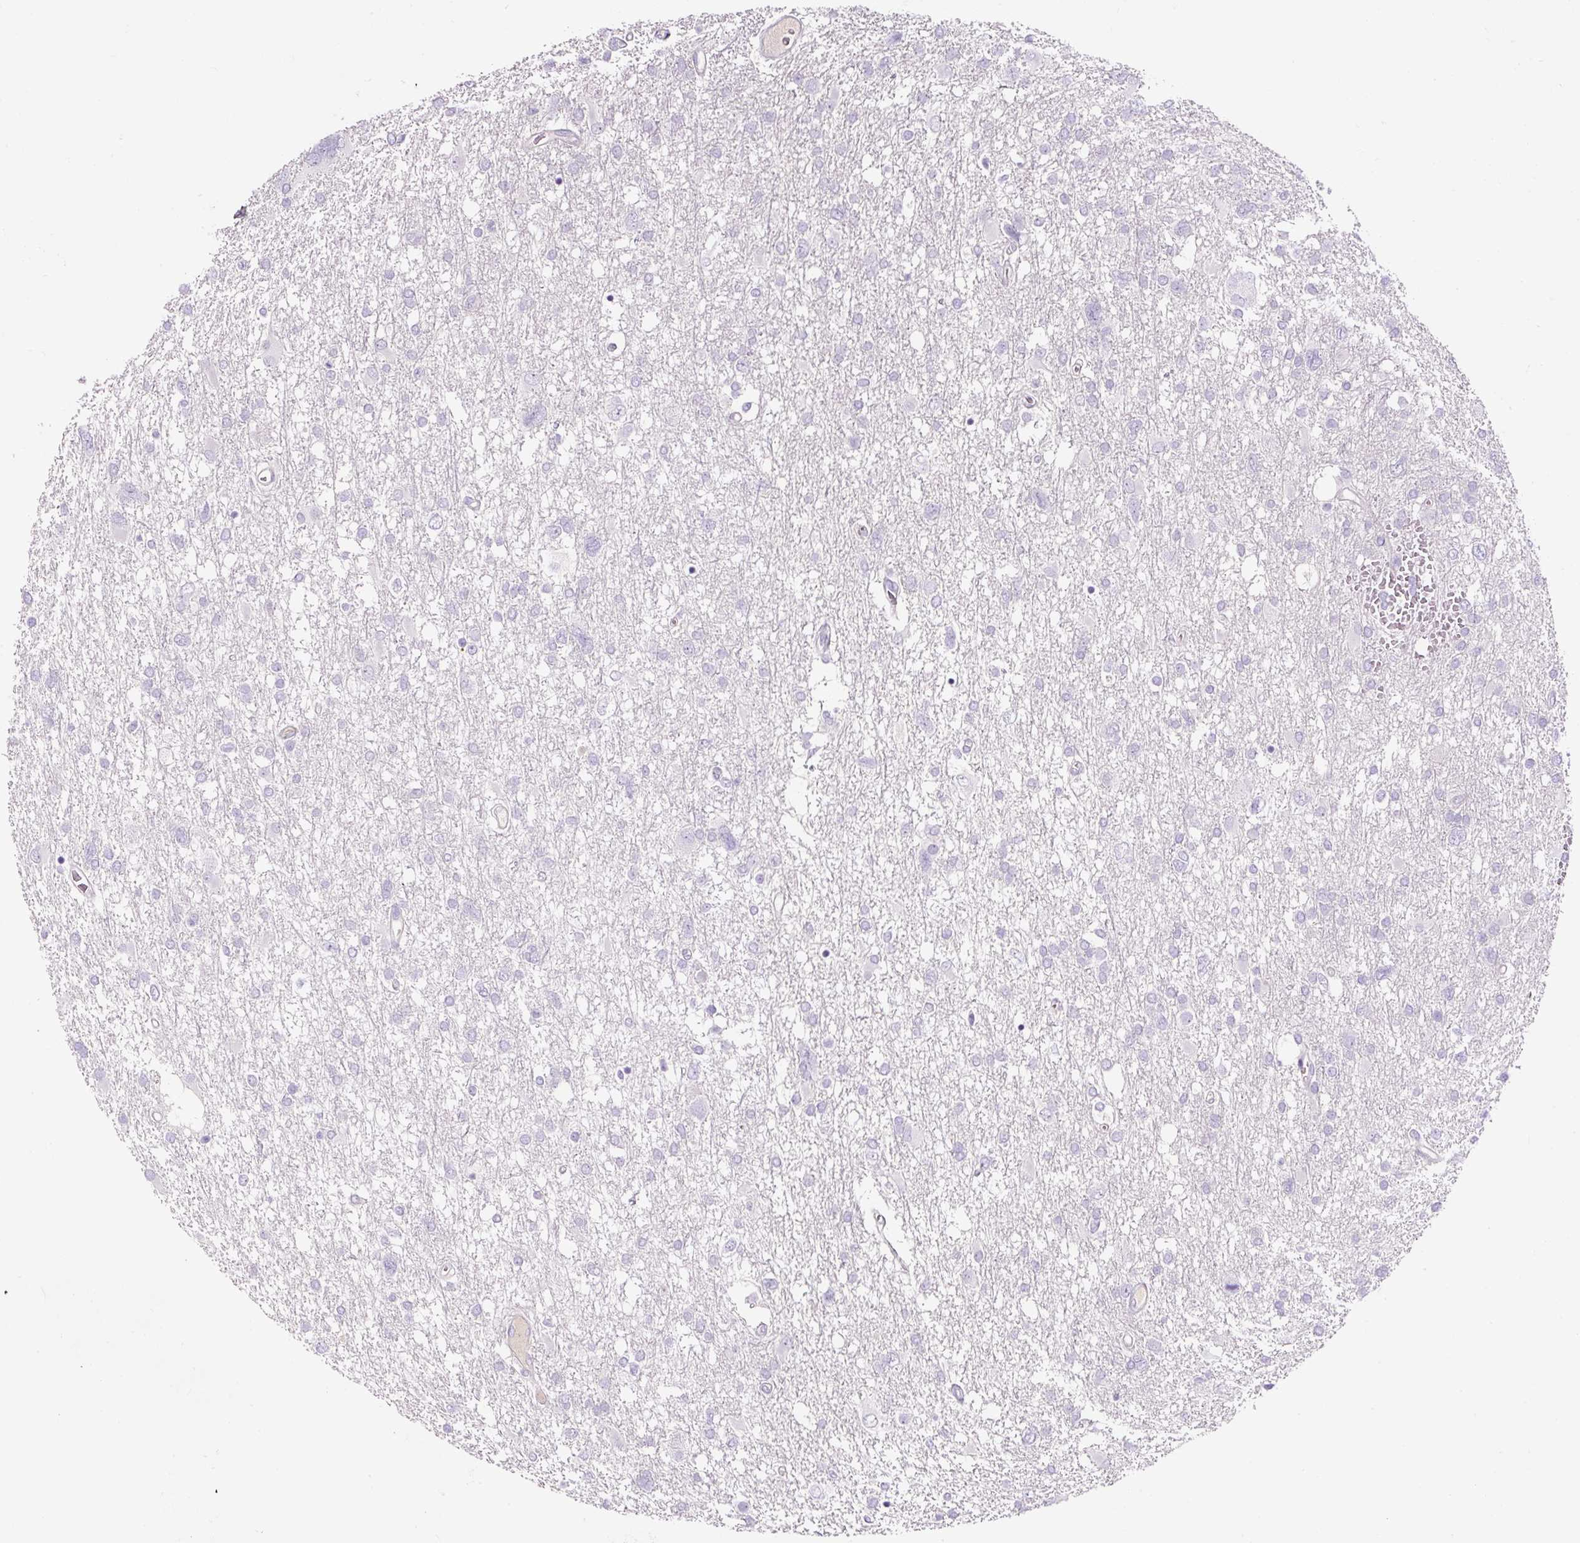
{"staining": {"intensity": "negative", "quantity": "none", "location": "none"}, "tissue": "glioma", "cell_type": "Tumor cells", "image_type": "cancer", "snomed": [{"axis": "morphology", "description": "Glioma, malignant, High grade"}, {"axis": "topography", "description": "Brain"}], "caption": "This image is of glioma stained with IHC to label a protein in brown with the nuclei are counter-stained blue. There is no expression in tumor cells.", "gene": "OR14A2", "patient": {"sex": "male", "age": 61}}